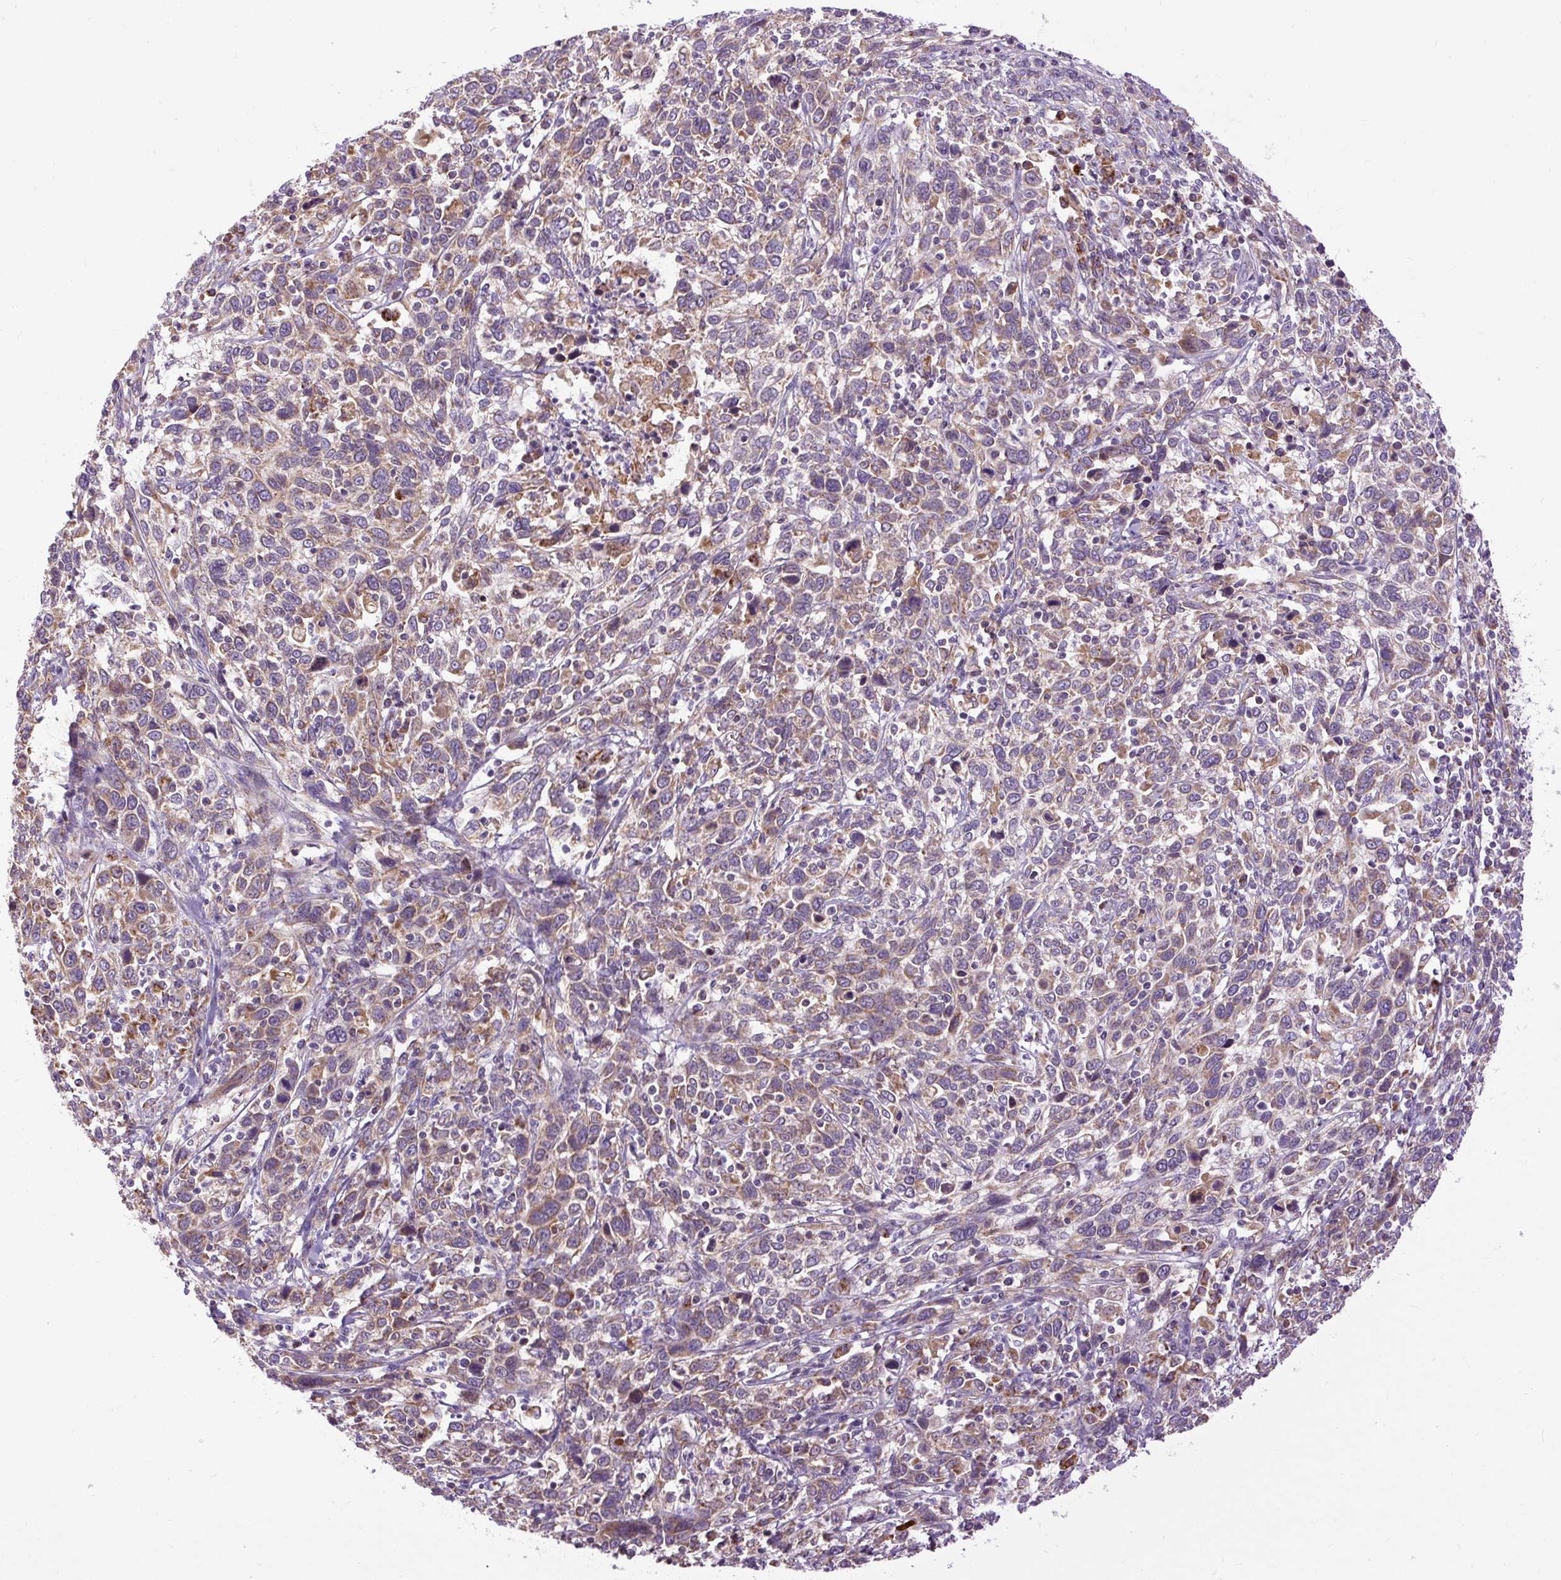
{"staining": {"intensity": "weak", "quantity": "25%-75%", "location": "cytoplasmic/membranous"}, "tissue": "cervical cancer", "cell_type": "Tumor cells", "image_type": "cancer", "snomed": [{"axis": "morphology", "description": "Squamous cell carcinoma, NOS"}, {"axis": "topography", "description": "Cervix"}], "caption": "This is a photomicrograph of immunohistochemistry staining of cervical cancer (squamous cell carcinoma), which shows weak staining in the cytoplasmic/membranous of tumor cells.", "gene": "TM2D3", "patient": {"sex": "female", "age": 46}}